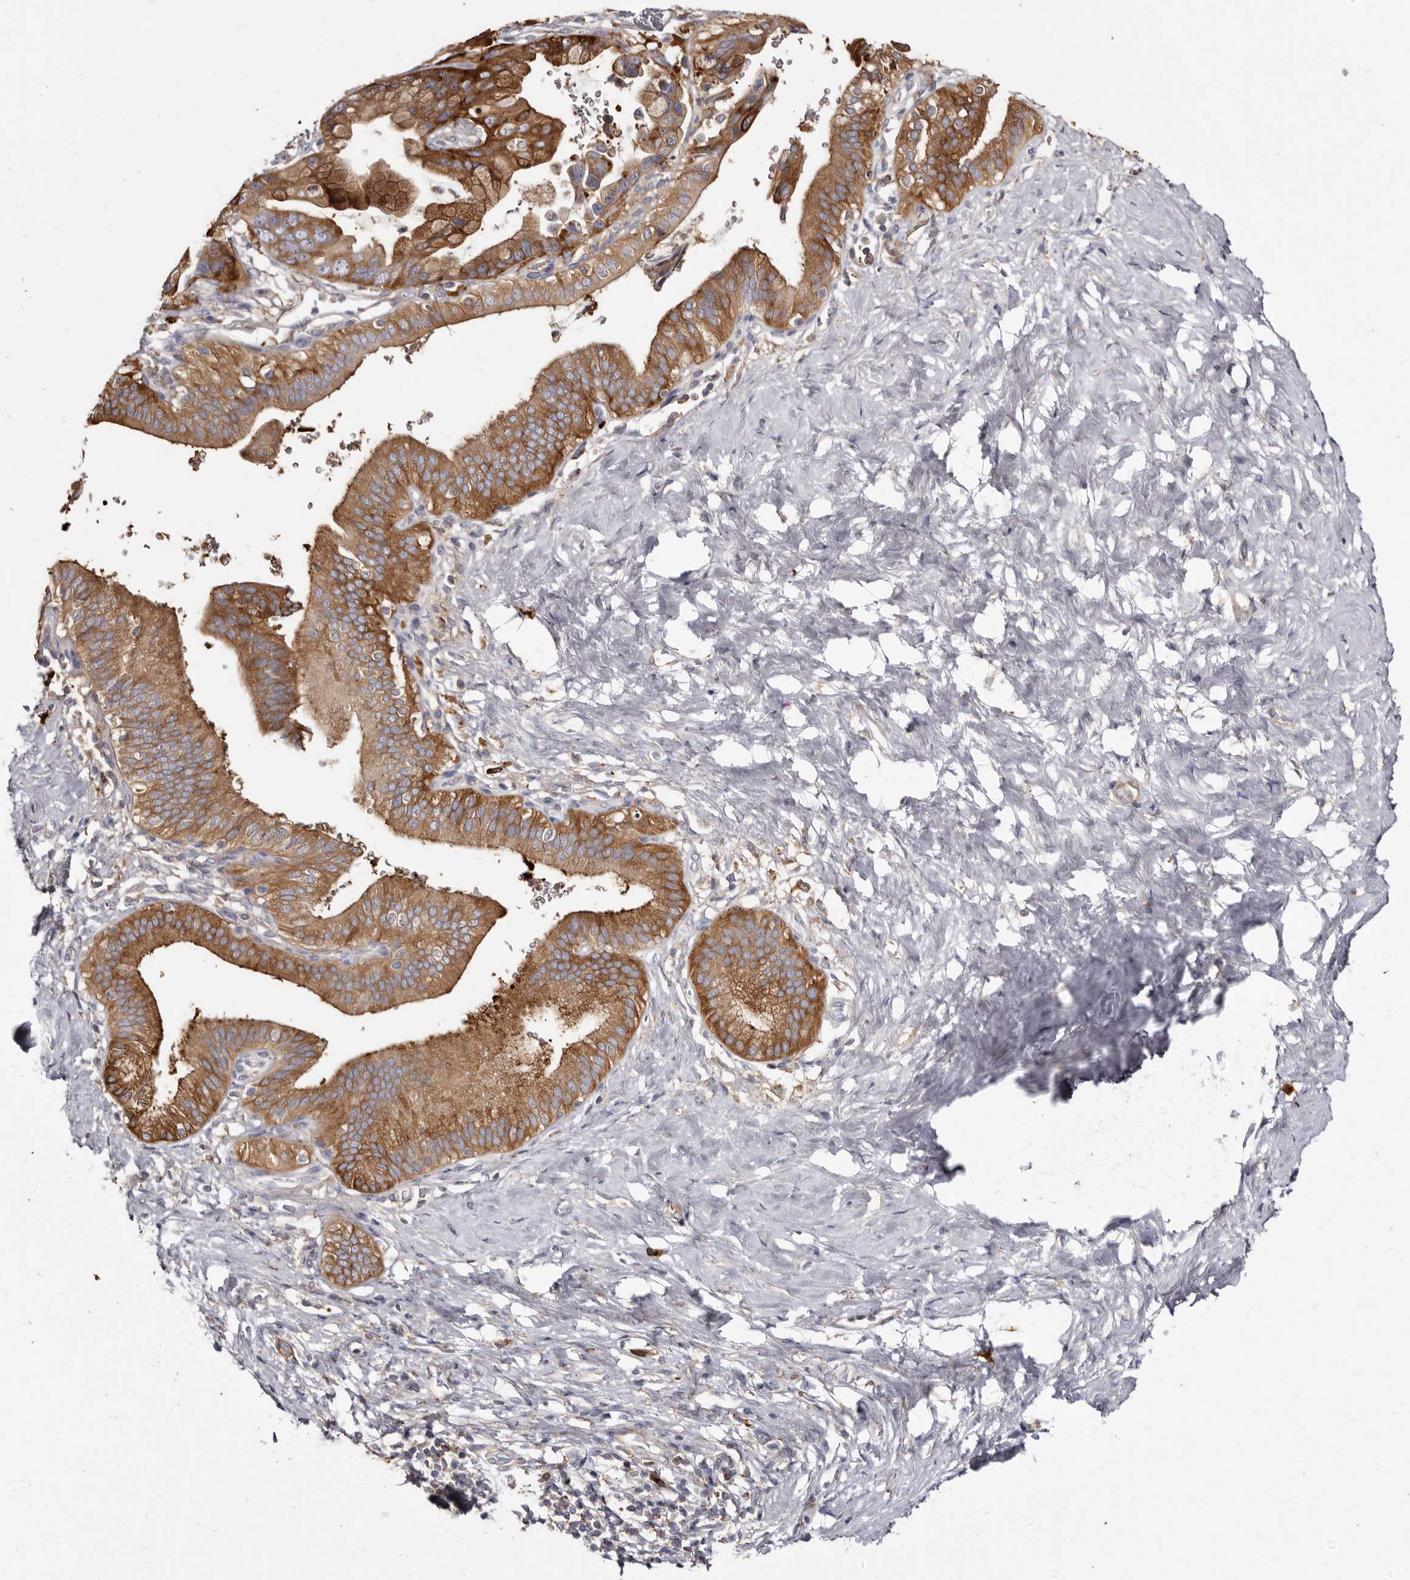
{"staining": {"intensity": "moderate", "quantity": ">75%", "location": "cytoplasmic/membranous"}, "tissue": "pancreatic cancer", "cell_type": "Tumor cells", "image_type": "cancer", "snomed": [{"axis": "morphology", "description": "Adenocarcinoma, NOS"}, {"axis": "topography", "description": "Pancreas"}], "caption": "A micrograph showing moderate cytoplasmic/membranous positivity in about >75% of tumor cells in pancreatic adenocarcinoma, as visualized by brown immunohistochemical staining.", "gene": "TPD52", "patient": {"sex": "female", "age": 72}}